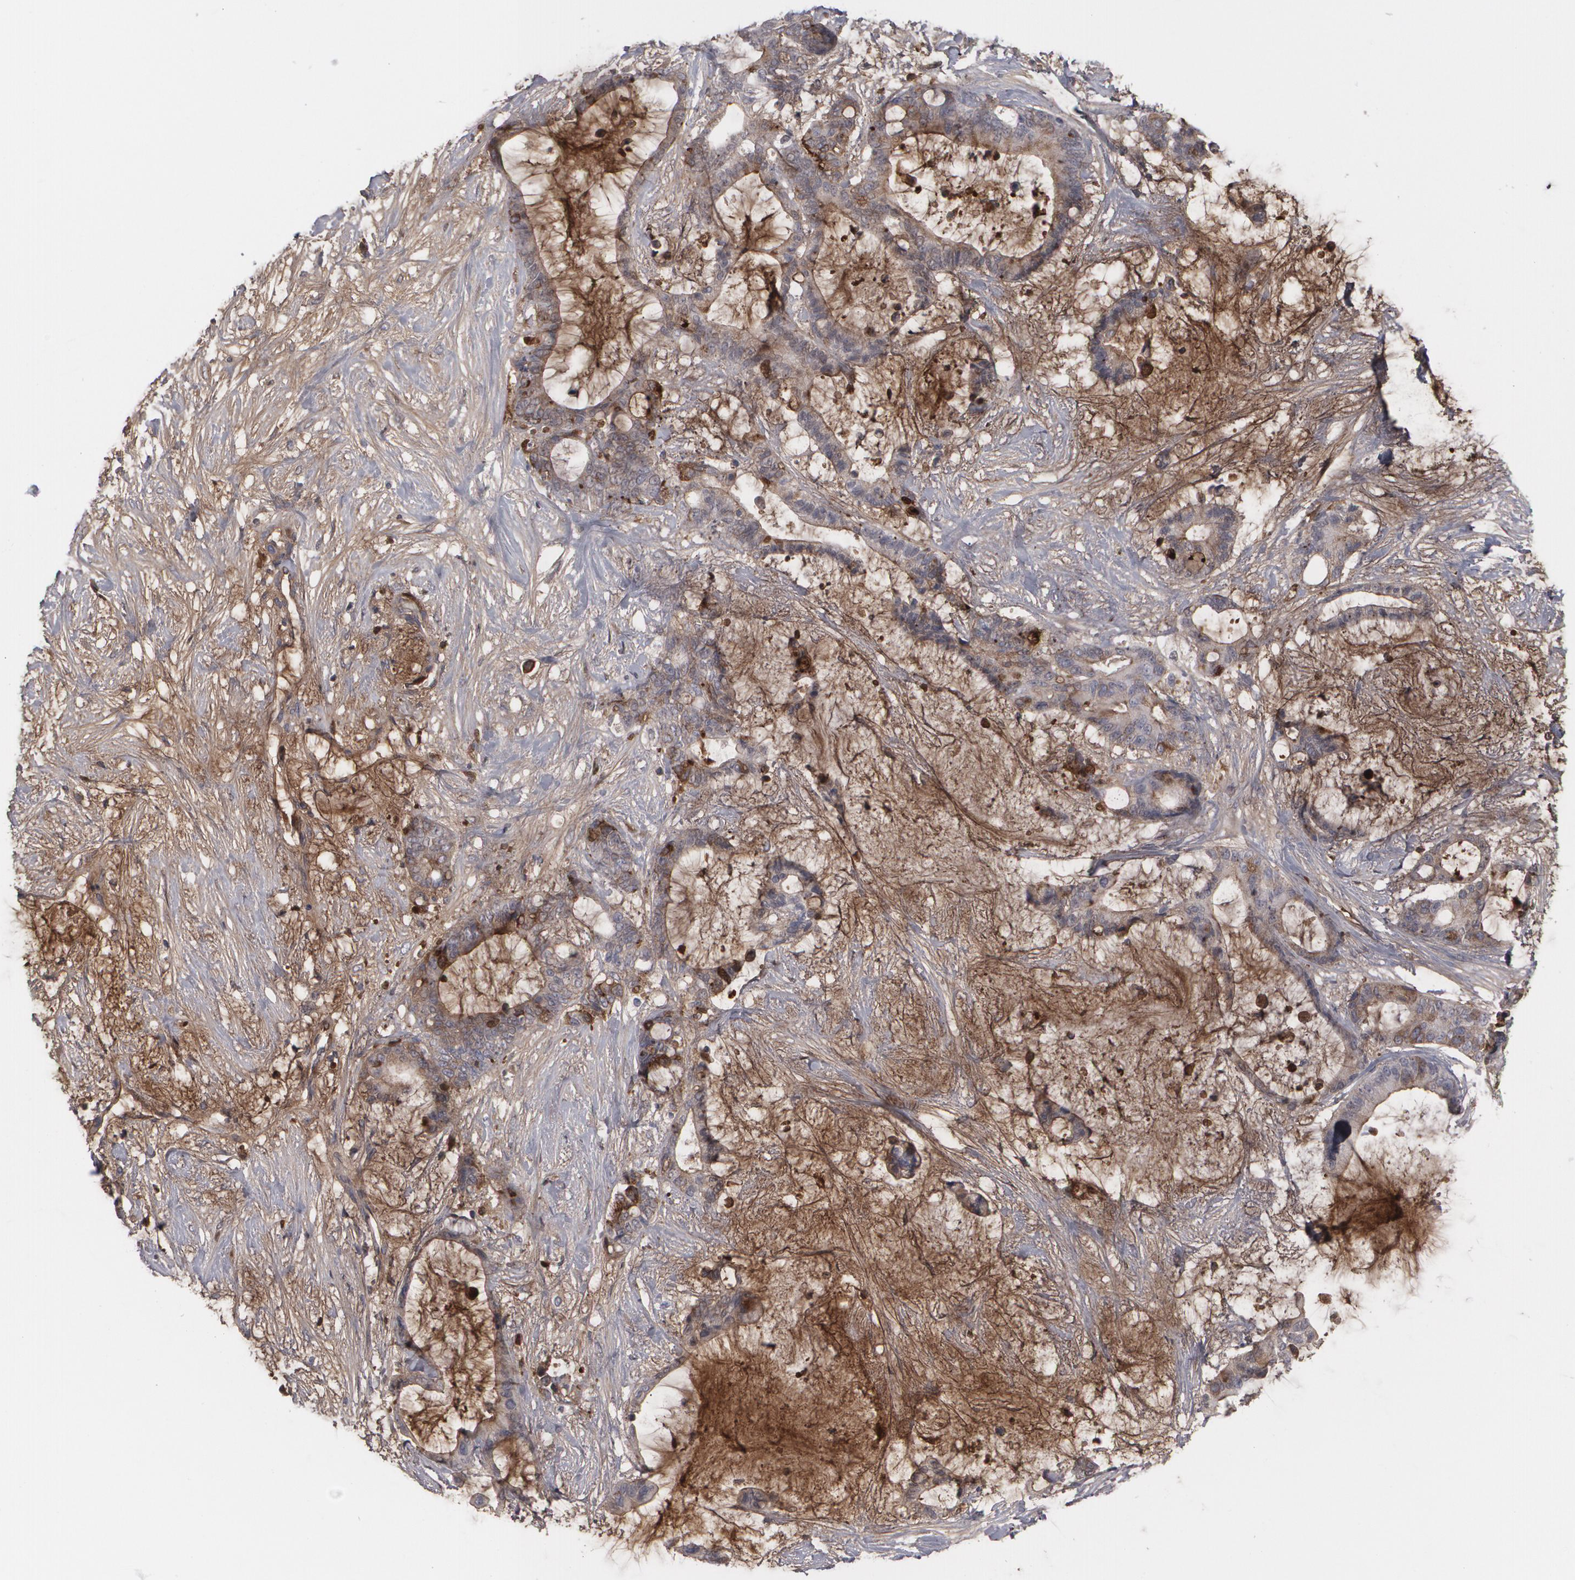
{"staining": {"intensity": "weak", "quantity": "<25%", "location": "cytoplasmic/membranous"}, "tissue": "liver cancer", "cell_type": "Tumor cells", "image_type": "cancer", "snomed": [{"axis": "morphology", "description": "Cholangiocarcinoma"}, {"axis": "topography", "description": "Liver"}], "caption": "High power microscopy micrograph of an immunohistochemistry histopathology image of liver cancer, revealing no significant positivity in tumor cells. Nuclei are stained in blue.", "gene": "LRG1", "patient": {"sex": "female", "age": 73}}